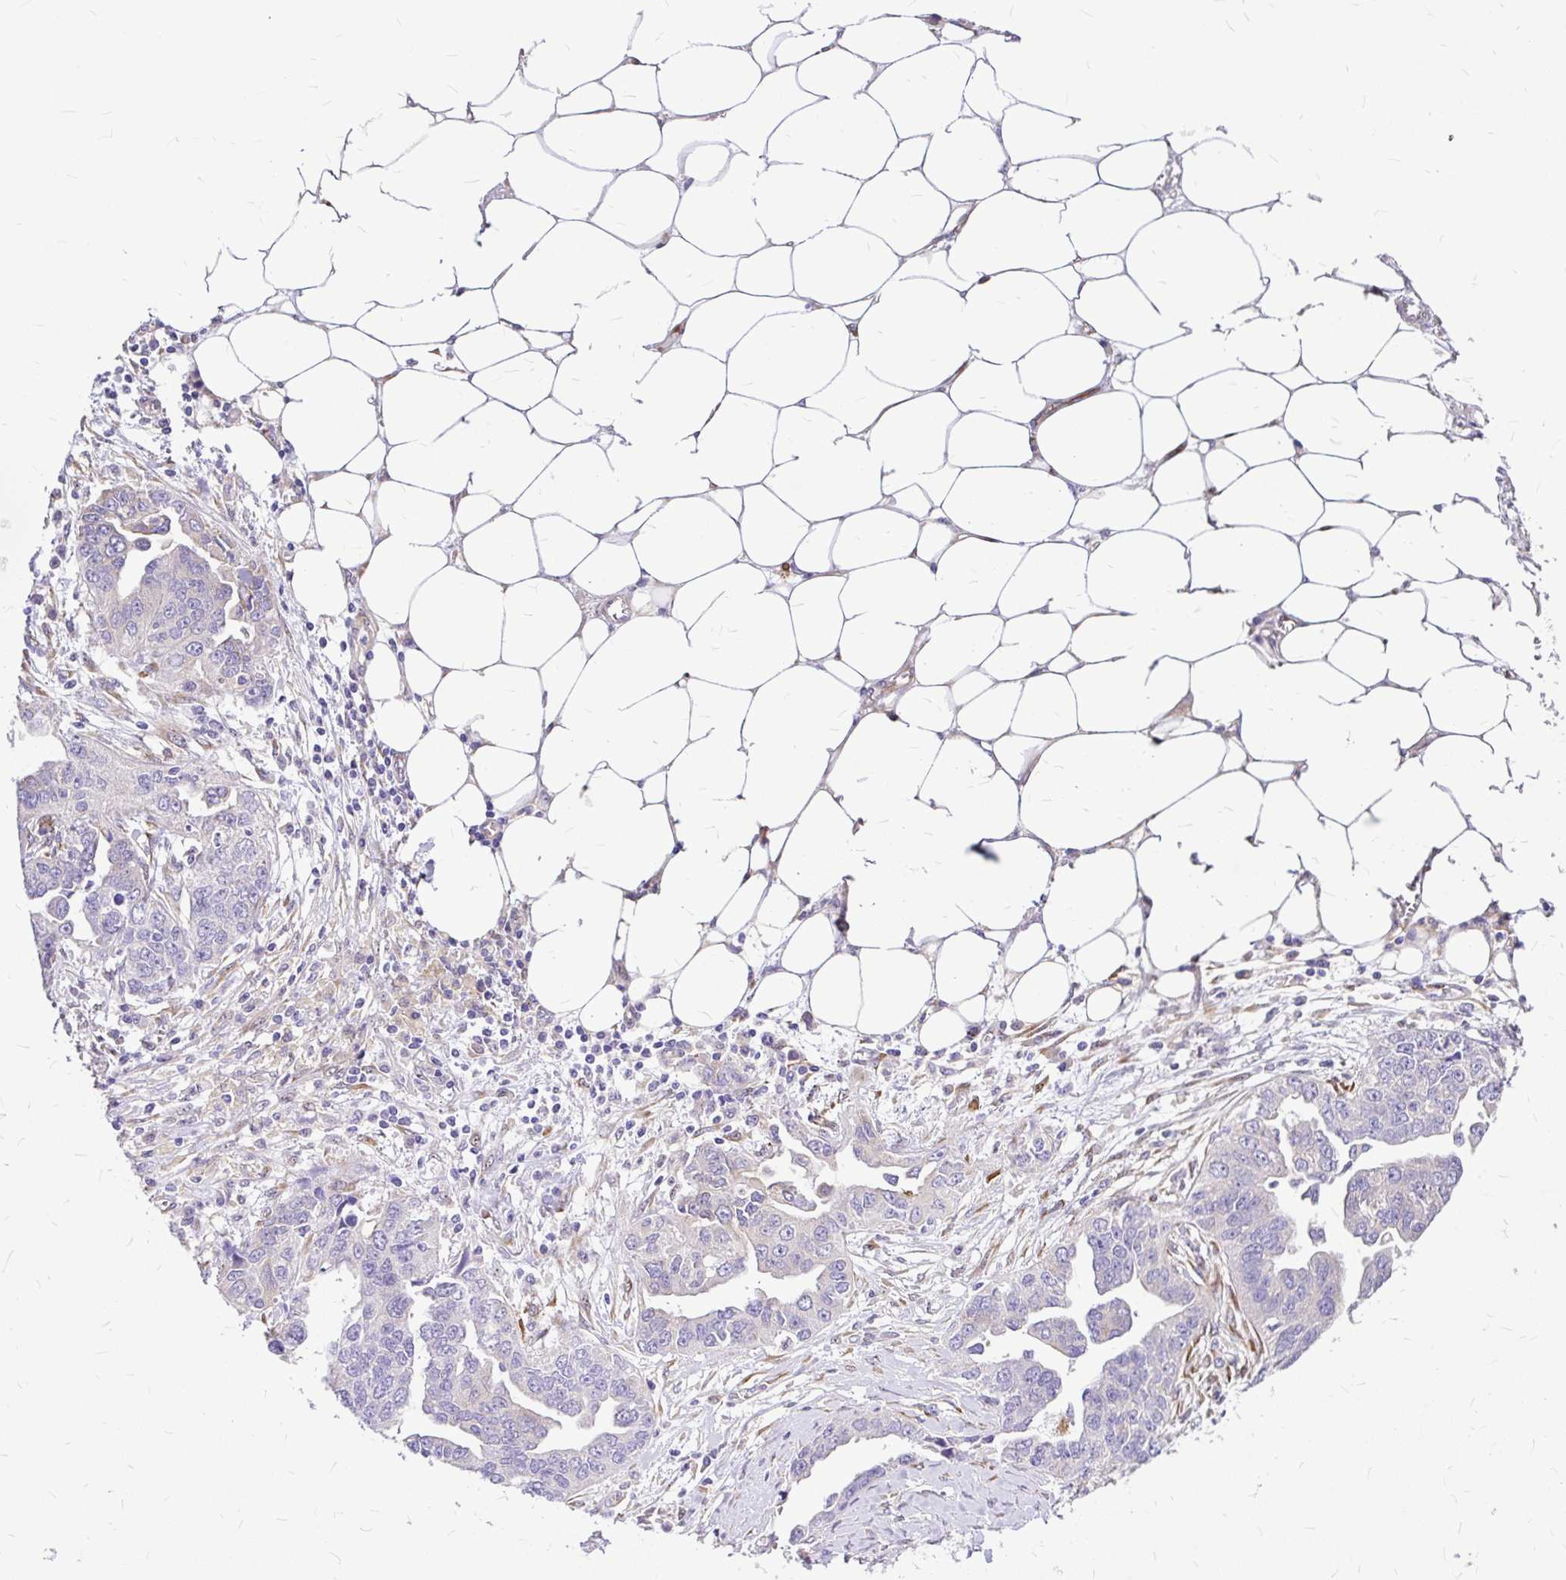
{"staining": {"intensity": "negative", "quantity": "none", "location": "none"}, "tissue": "ovarian cancer", "cell_type": "Tumor cells", "image_type": "cancer", "snomed": [{"axis": "morphology", "description": "Cystadenocarcinoma, serous, NOS"}, {"axis": "topography", "description": "Ovary"}], "caption": "Ovarian cancer (serous cystadenocarcinoma) was stained to show a protein in brown. There is no significant staining in tumor cells.", "gene": "GABBR2", "patient": {"sex": "female", "age": 75}}